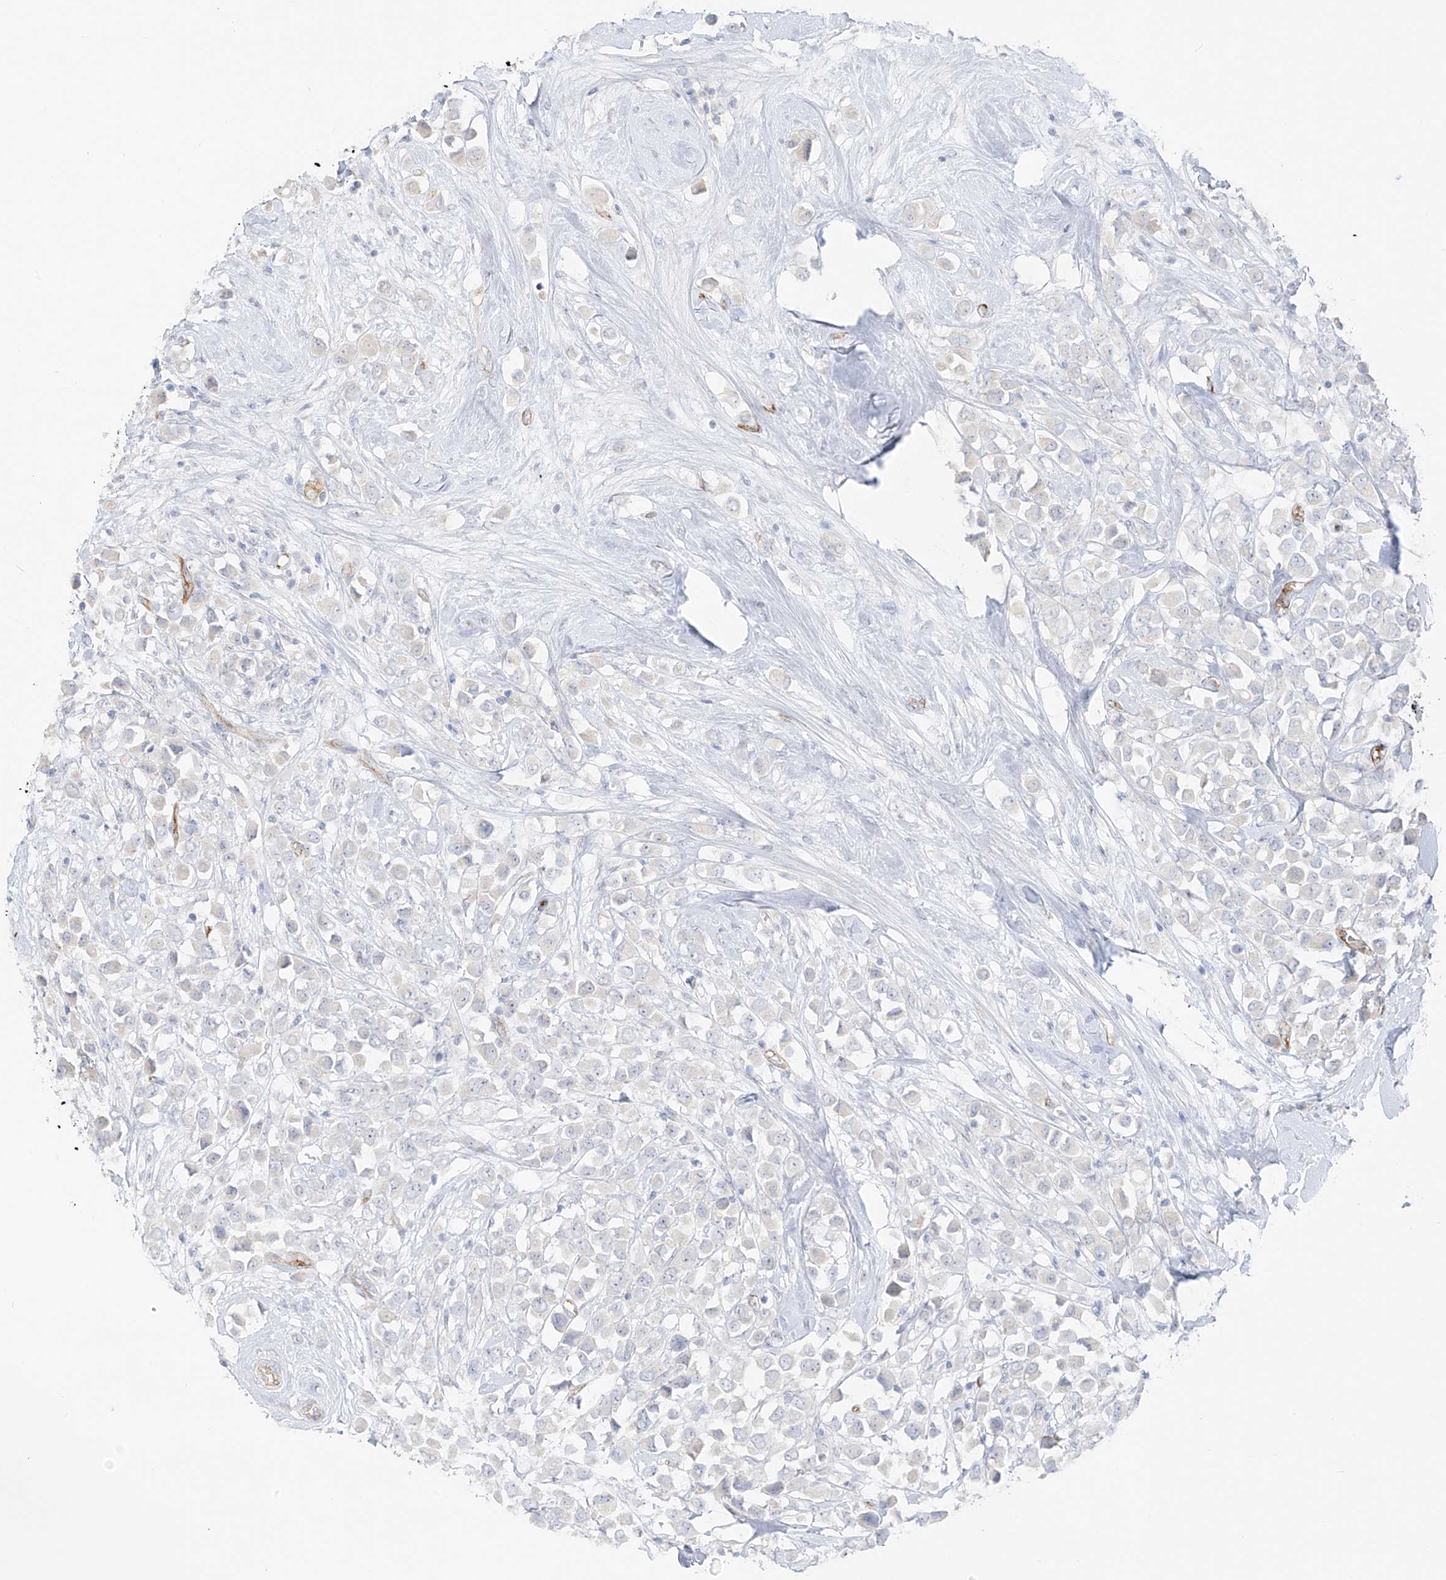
{"staining": {"intensity": "negative", "quantity": "none", "location": "none"}, "tissue": "breast cancer", "cell_type": "Tumor cells", "image_type": "cancer", "snomed": [{"axis": "morphology", "description": "Duct carcinoma"}, {"axis": "topography", "description": "Breast"}], "caption": "A photomicrograph of human breast invasive ductal carcinoma is negative for staining in tumor cells.", "gene": "C11orf87", "patient": {"sex": "female", "age": 61}}